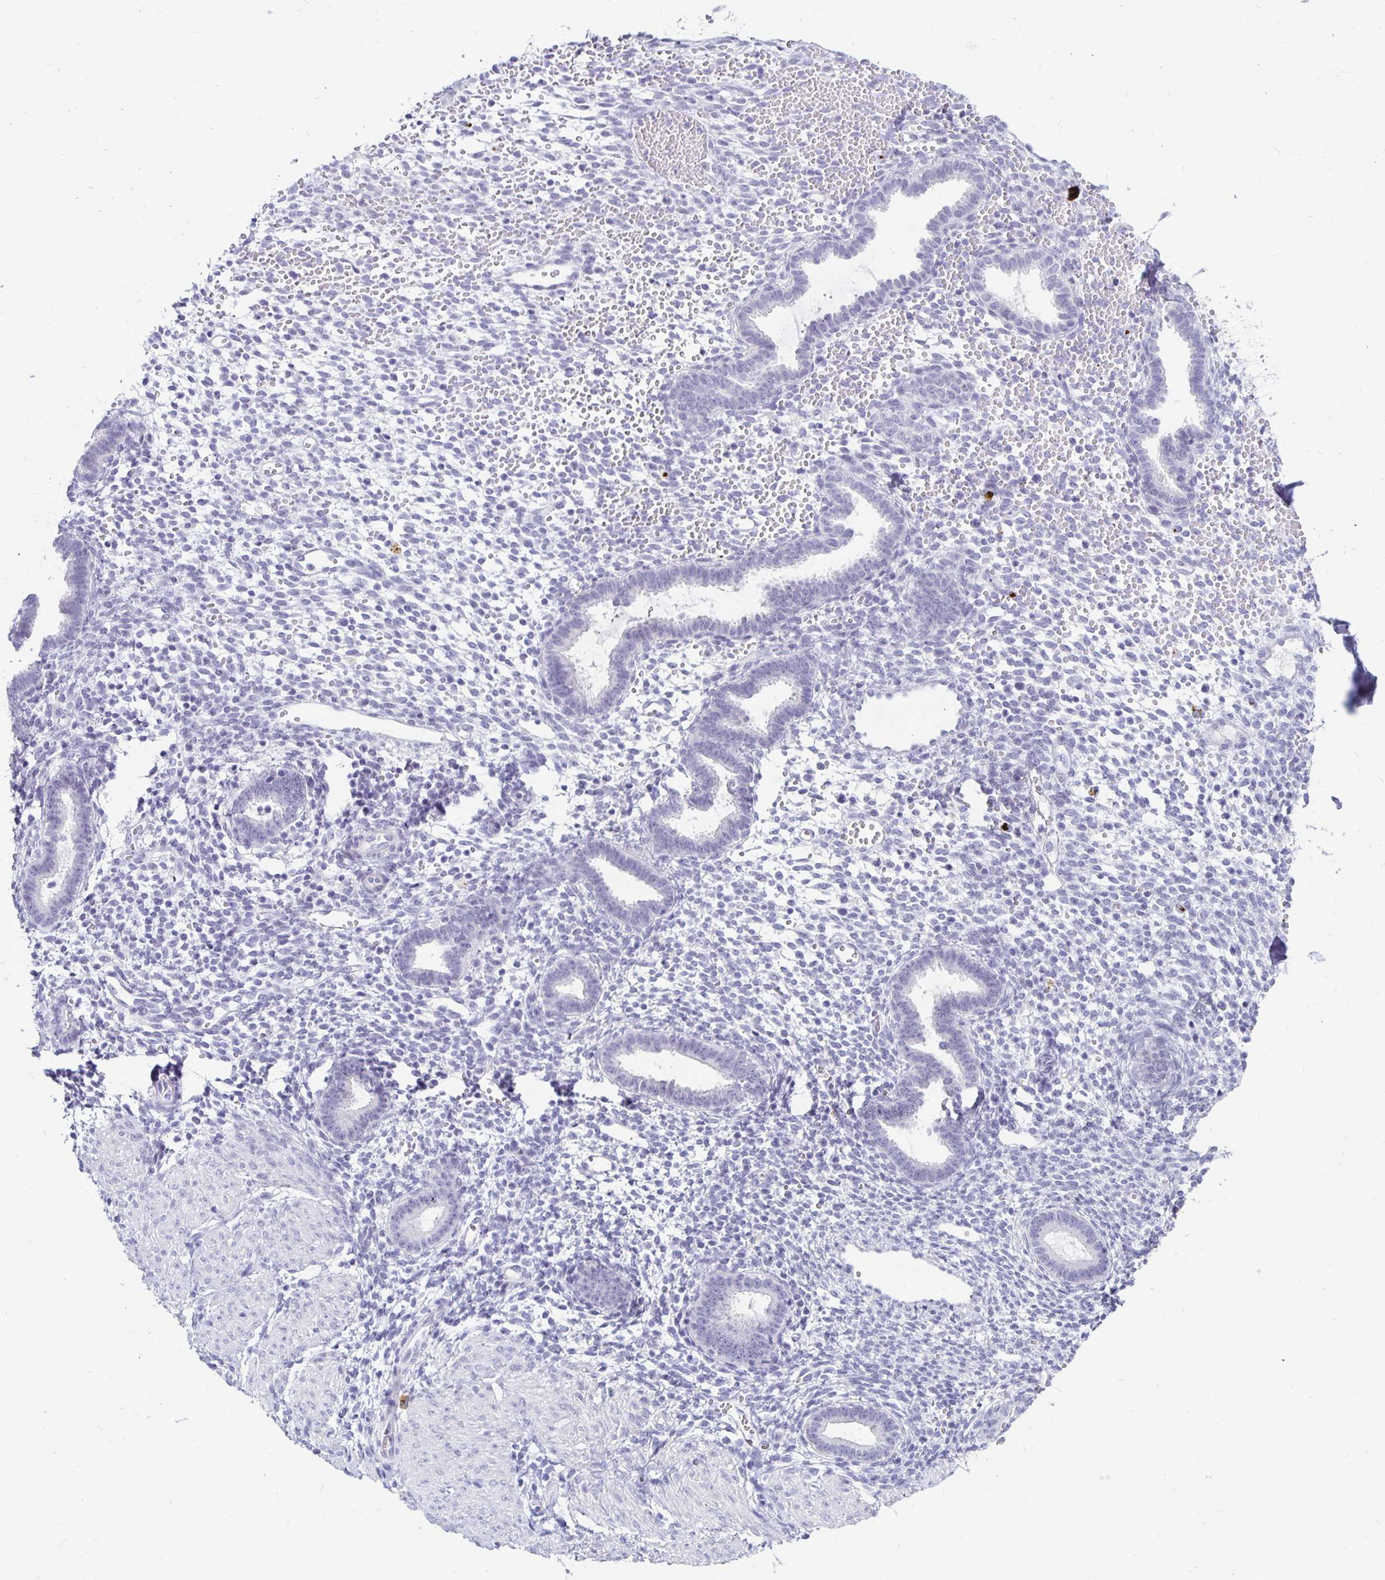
{"staining": {"intensity": "negative", "quantity": "none", "location": "none"}, "tissue": "endometrium", "cell_type": "Cells in endometrial stroma", "image_type": "normal", "snomed": [{"axis": "morphology", "description": "Normal tissue, NOS"}, {"axis": "topography", "description": "Endometrium"}], "caption": "Endometrium stained for a protein using immunohistochemistry (IHC) shows no positivity cells in endometrial stroma.", "gene": "KCNQ2", "patient": {"sex": "female", "age": 36}}